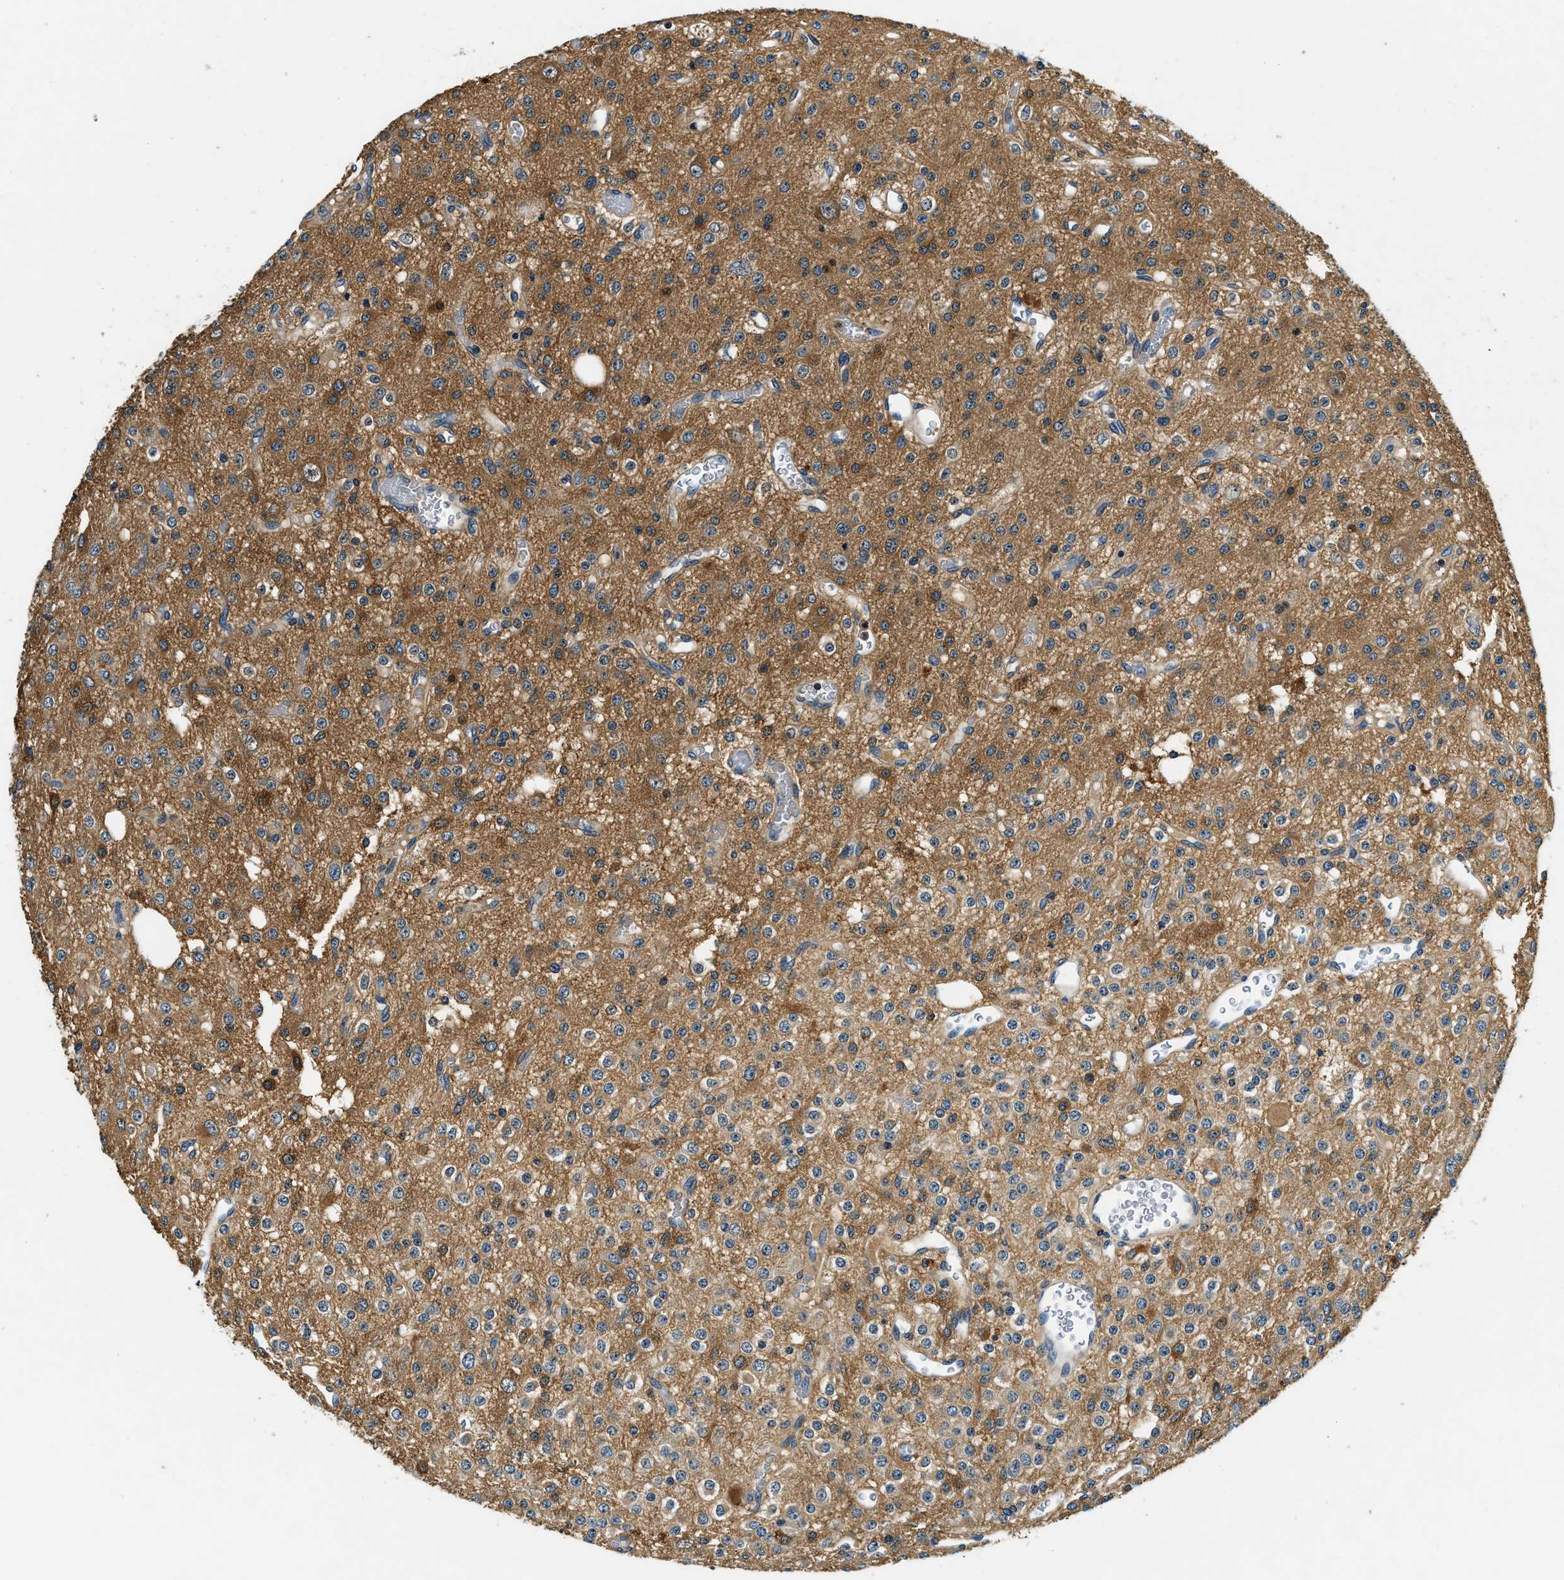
{"staining": {"intensity": "moderate", "quantity": ">75%", "location": "cytoplasmic/membranous"}, "tissue": "glioma", "cell_type": "Tumor cells", "image_type": "cancer", "snomed": [{"axis": "morphology", "description": "Glioma, malignant, Low grade"}, {"axis": "topography", "description": "Brain"}], "caption": "Glioma was stained to show a protein in brown. There is medium levels of moderate cytoplasmic/membranous staining in approximately >75% of tumor cells.", "gene": "RESF1", "patient": {"sex": "male", "age": 38}}